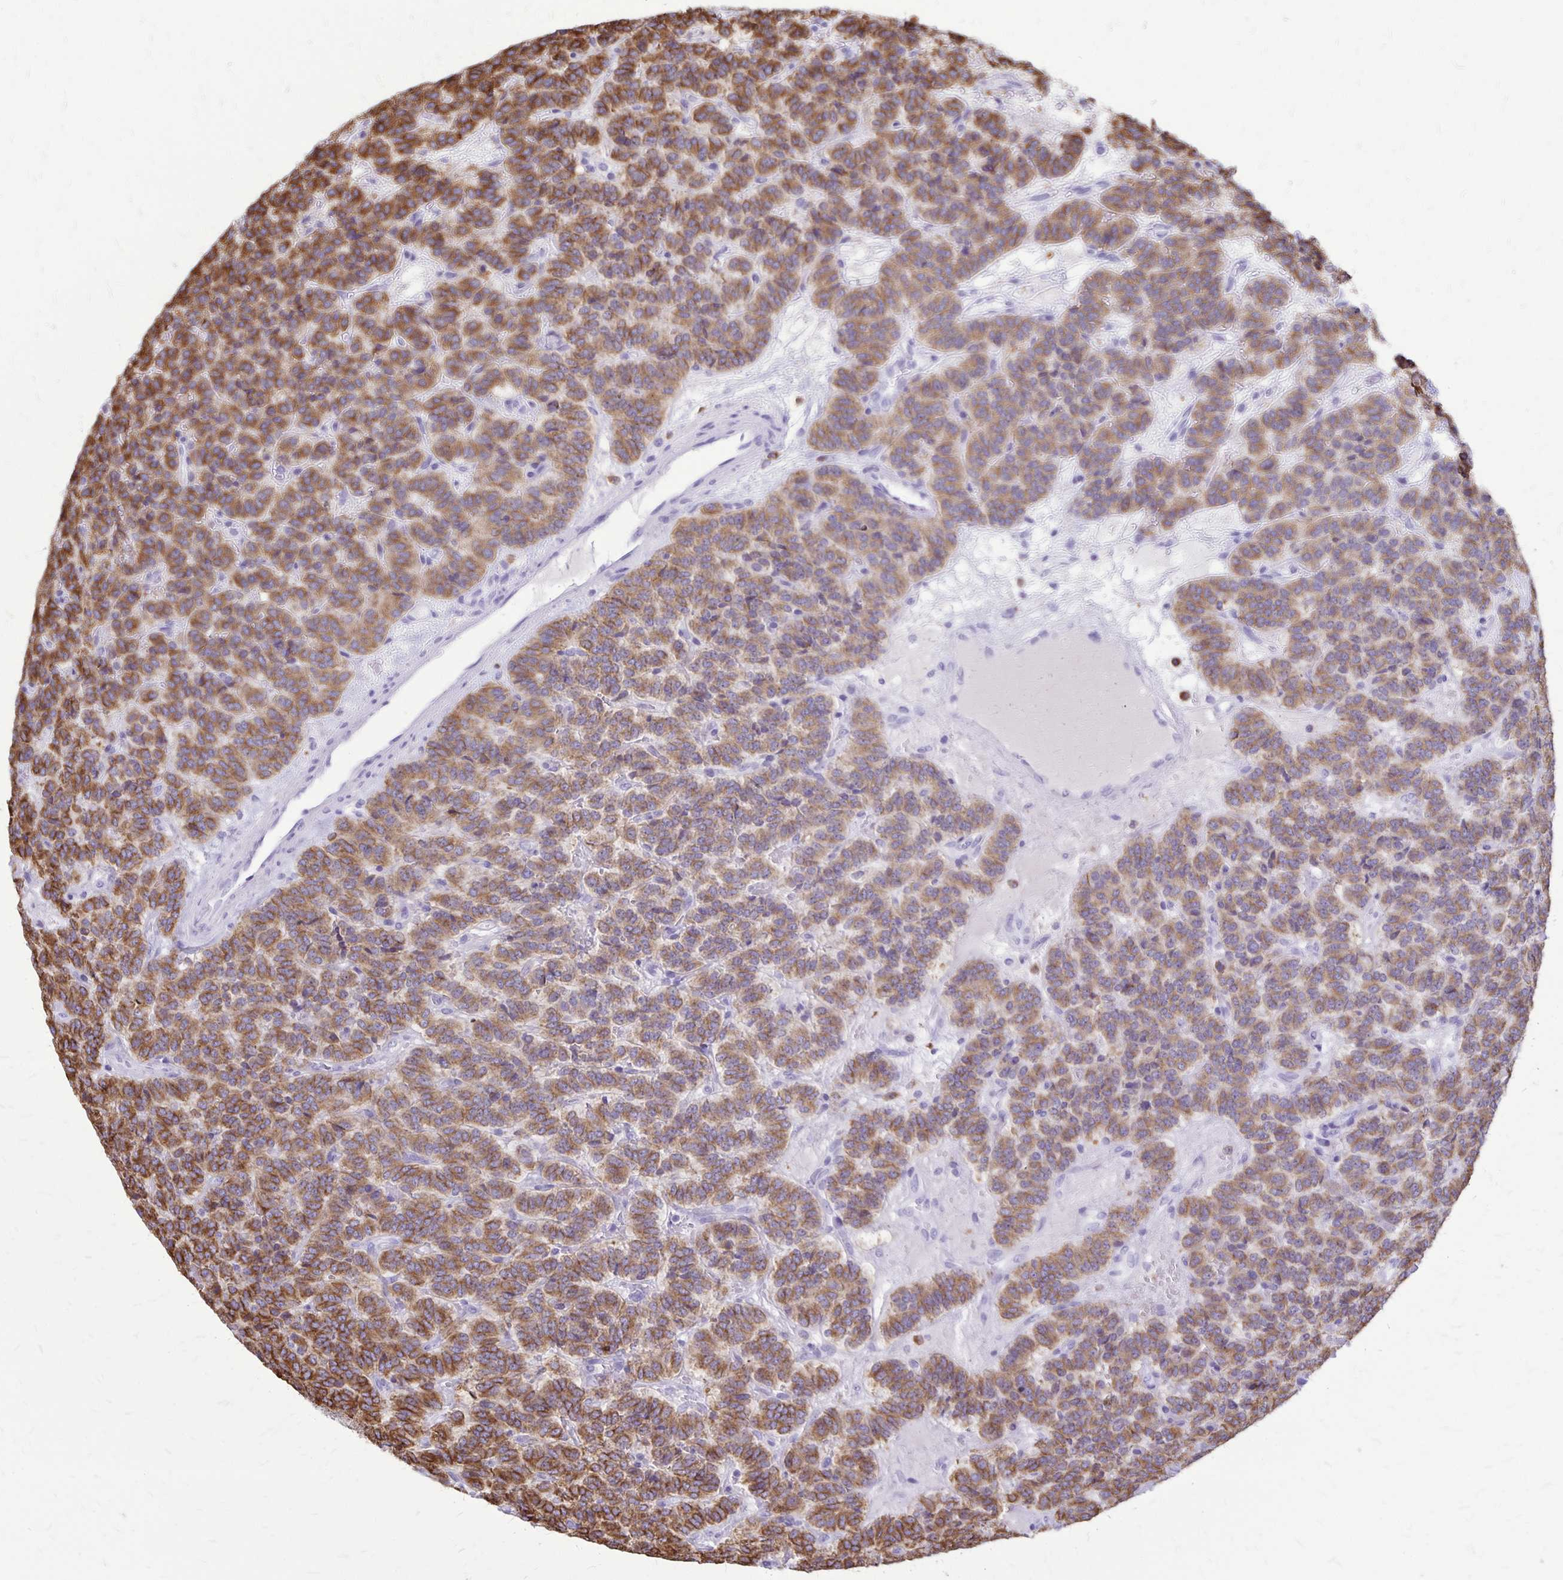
{"staining": {"intensity": "strong", "quantity": ">75%", "location": "cytoplasmic/membranous"}, "tissue": "carcinoid", "cell_type": "Tumor cells", "image_type": "cancer", "snomed": [{"axis": "morphology", "description": "Carcinoid, malignant, NOS"}, {"axis": "topography", "description": "Pancreas"}], "caption": "High-power microscopy captured an immunohistochemistry micrograph of carcinoid, revealing strong cytoplasmic/membranous staining in approximately >75% of tumor cells.", "gene": "RTN1", "patient": {"sex": "male", "age": 36}}